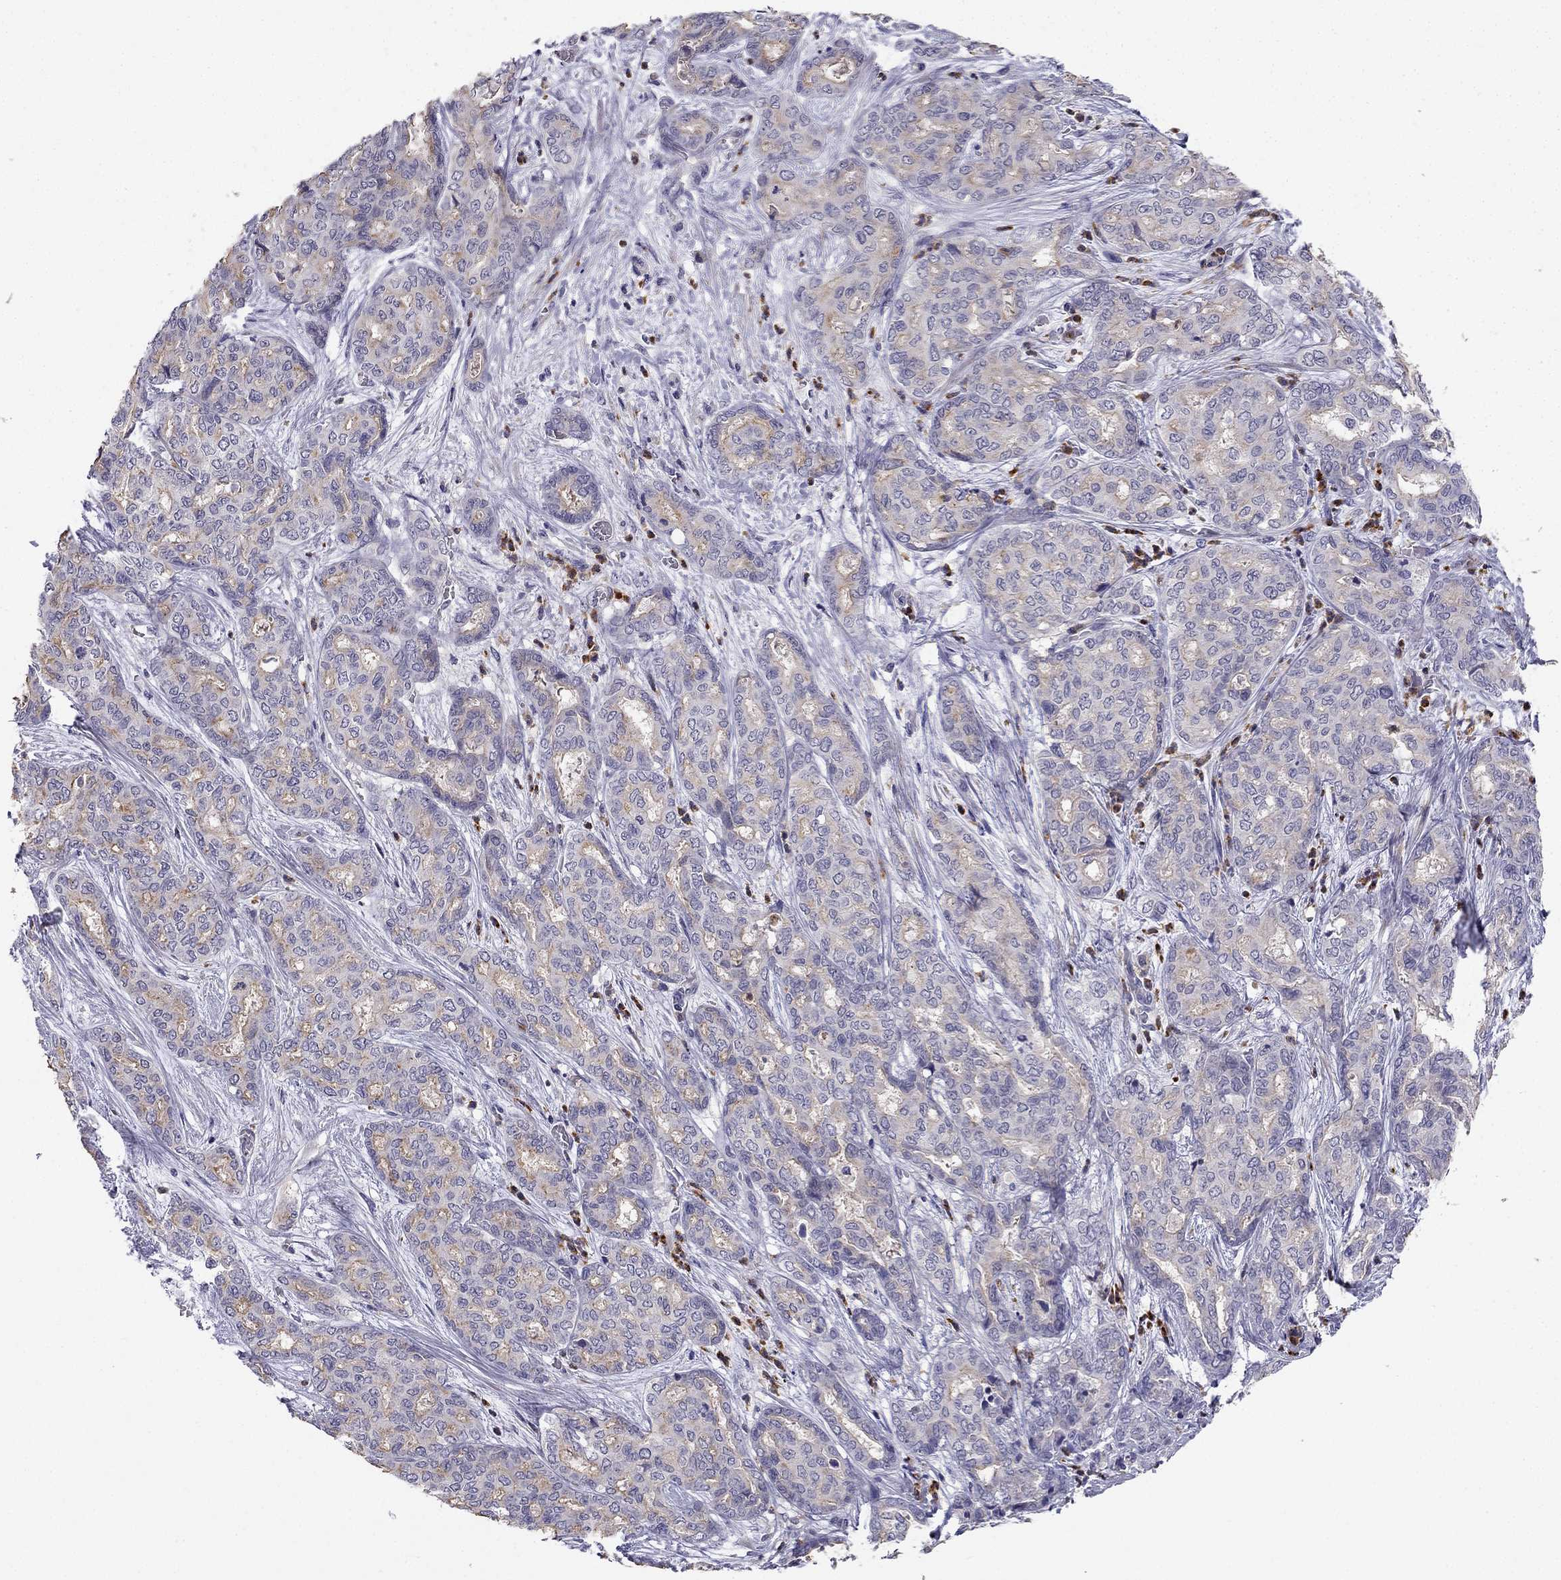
{"staining": {"intensity": "weak", "quantity": "25%-75%", "location": "cytoplasmic/membranous"}, "tissue": "liver cancer", "cell_type": "Tumor cells", "image_type": "cancer", "snomed": [{"axis": "morphology", "description": "Cholangiocarcinoma"}, {"axis": "topography", "description": "Liver"}], "caption": "A photomicrograph of human liver cancer (cholangiocarcinoma) stained for a protein reveals weak cytoplasmic/membranous brown staining in tumor cells. (DAB IHC with brightfield microscopy, high magnification).", "gene": "C16orf89", "patient": {"sex": "female", "age": 64}}